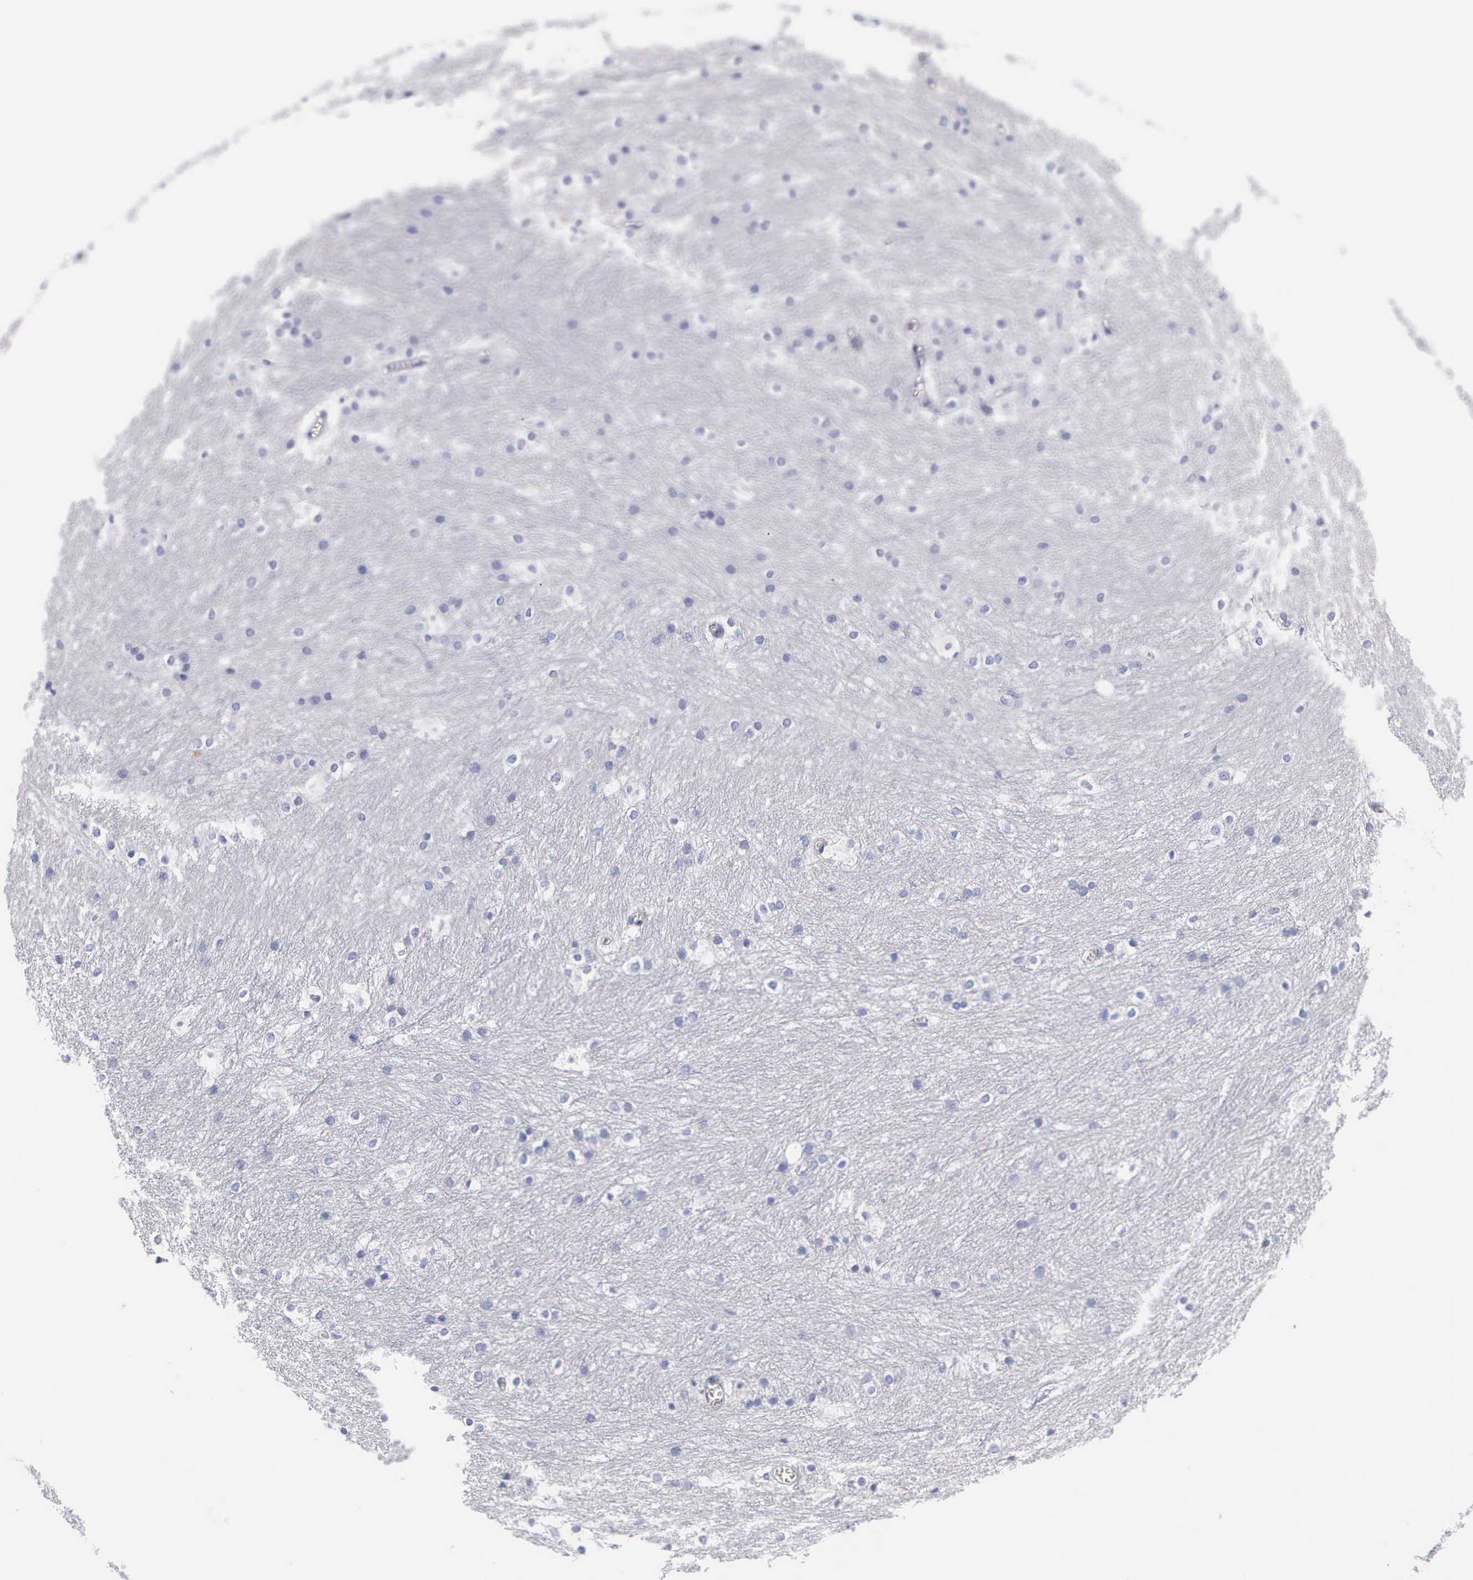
{"staining": {"intensity": "negative", "quantity": "none", "location": "none"}, "tissue": "caudate", "cell_type": "Glial cells", "image_type": "normal", "snomed": [{"axis": "morphology", "description": "Normal tissue, NOS"}, {"axis": "topography", "description": "Lateral ventricle wall"}], "caption": "Immunohistochemical staining of unremarkable caudate demonstrates no significant staining in glial cells.", "gene": "CTSL", "patient": {"sex": "female", "age": 19}}